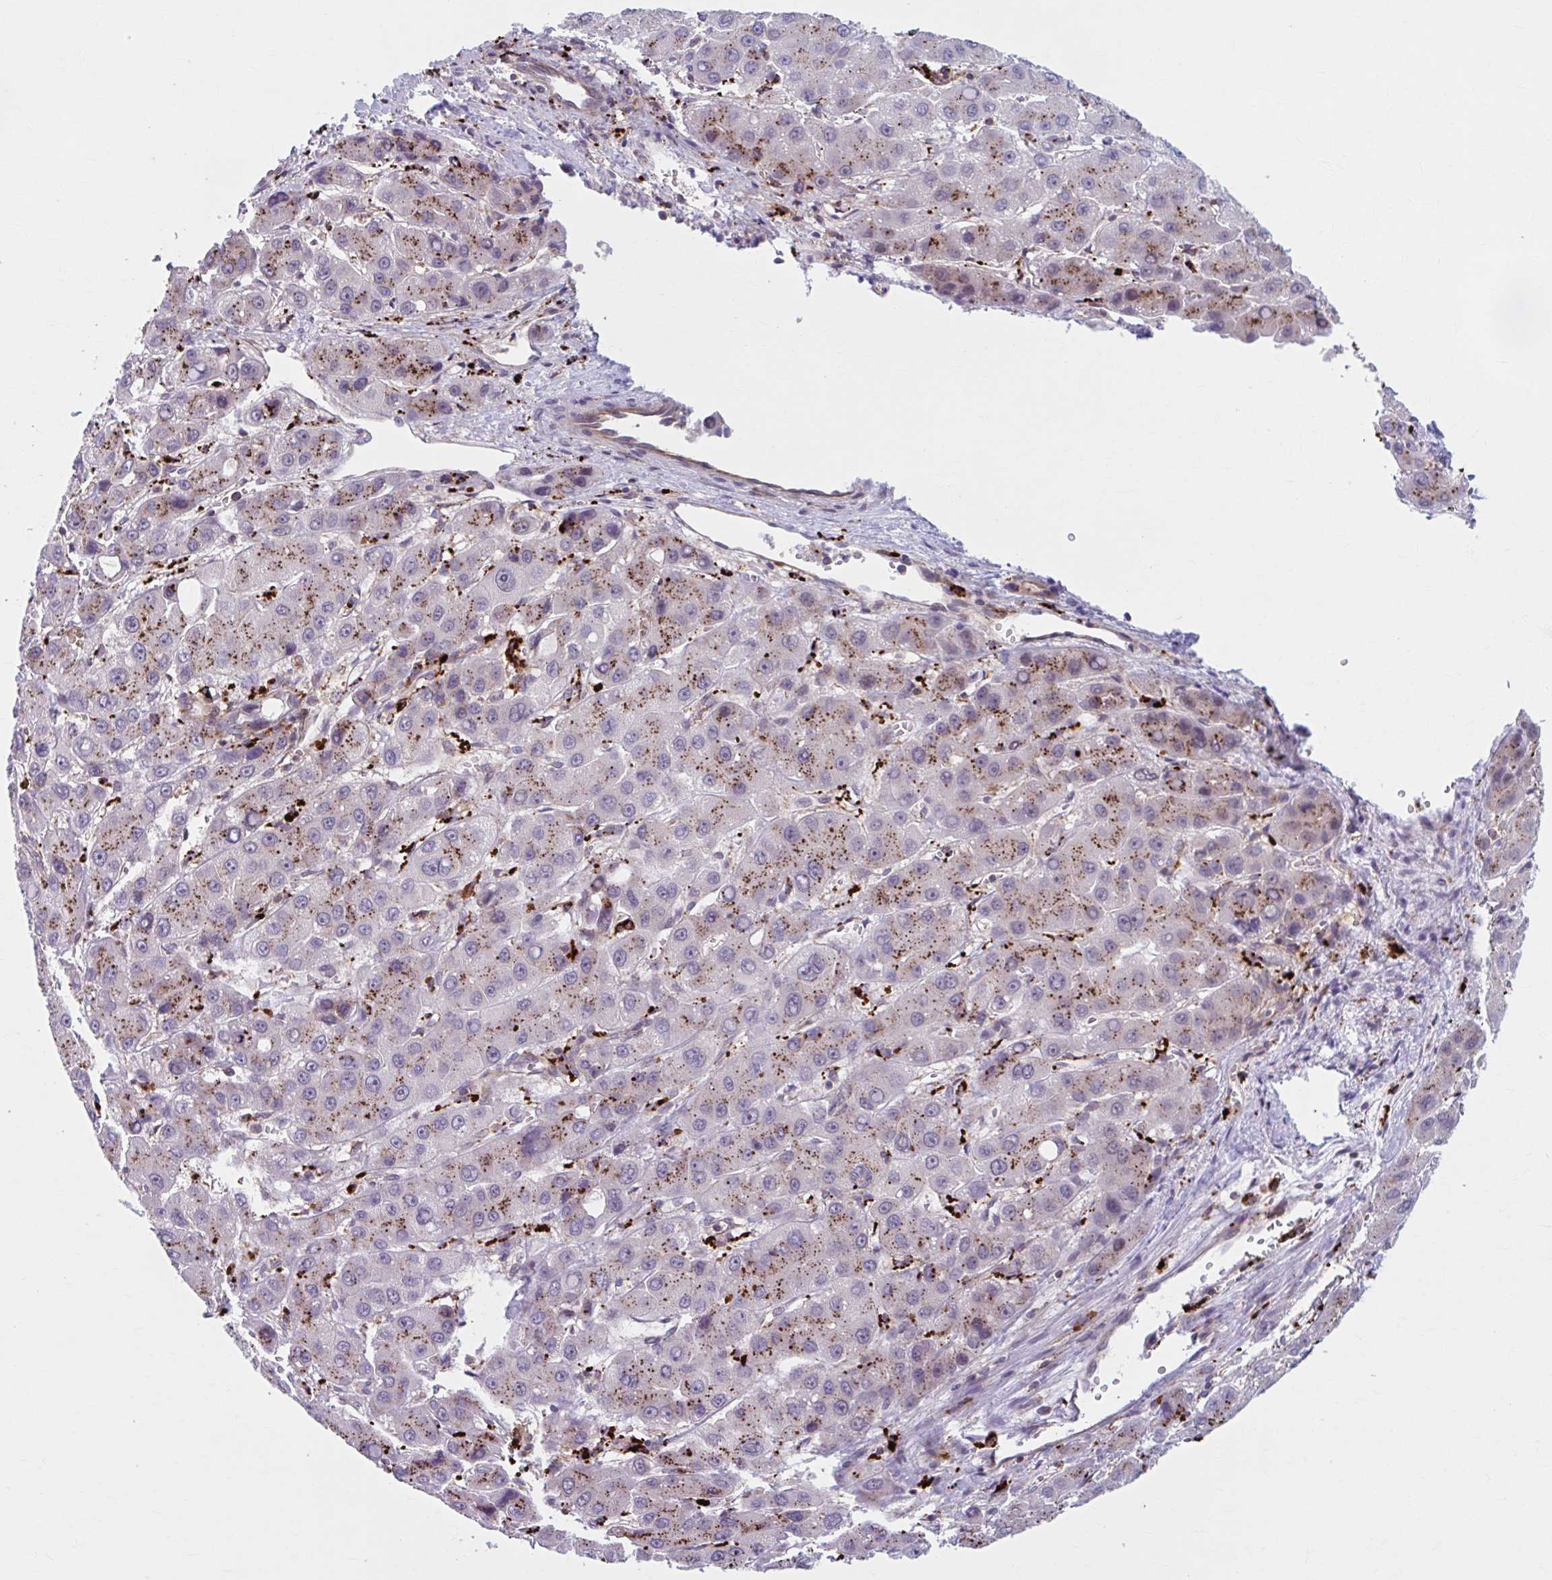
{"staining": {"intensity": "moderate", "quantity": ">75%", "location": "cytoplasmic/membranous"}, "tissue": "liver cancer", "cell_type": "Tumor cells", "image_type": "cancer", "snomed": [{"axis": "morphology", "description": "Carcinoma, Hepatocellular, NOS"}, {"axis": "topography", "description": "Liver"}], "caption": "IHC (DAB (3,3'-diaminobenzidine)) staining of hepatocellular carcinoma (liver) shows moderate cytoplasmic/membranous protein positivity in approximately >75% of tumor cells. Immunohistochemistry stains the protein of interest in brown and the nuclei are stained blue.", "gene": "ADAT3", "patient": {"sex": "male", "age": 55}}